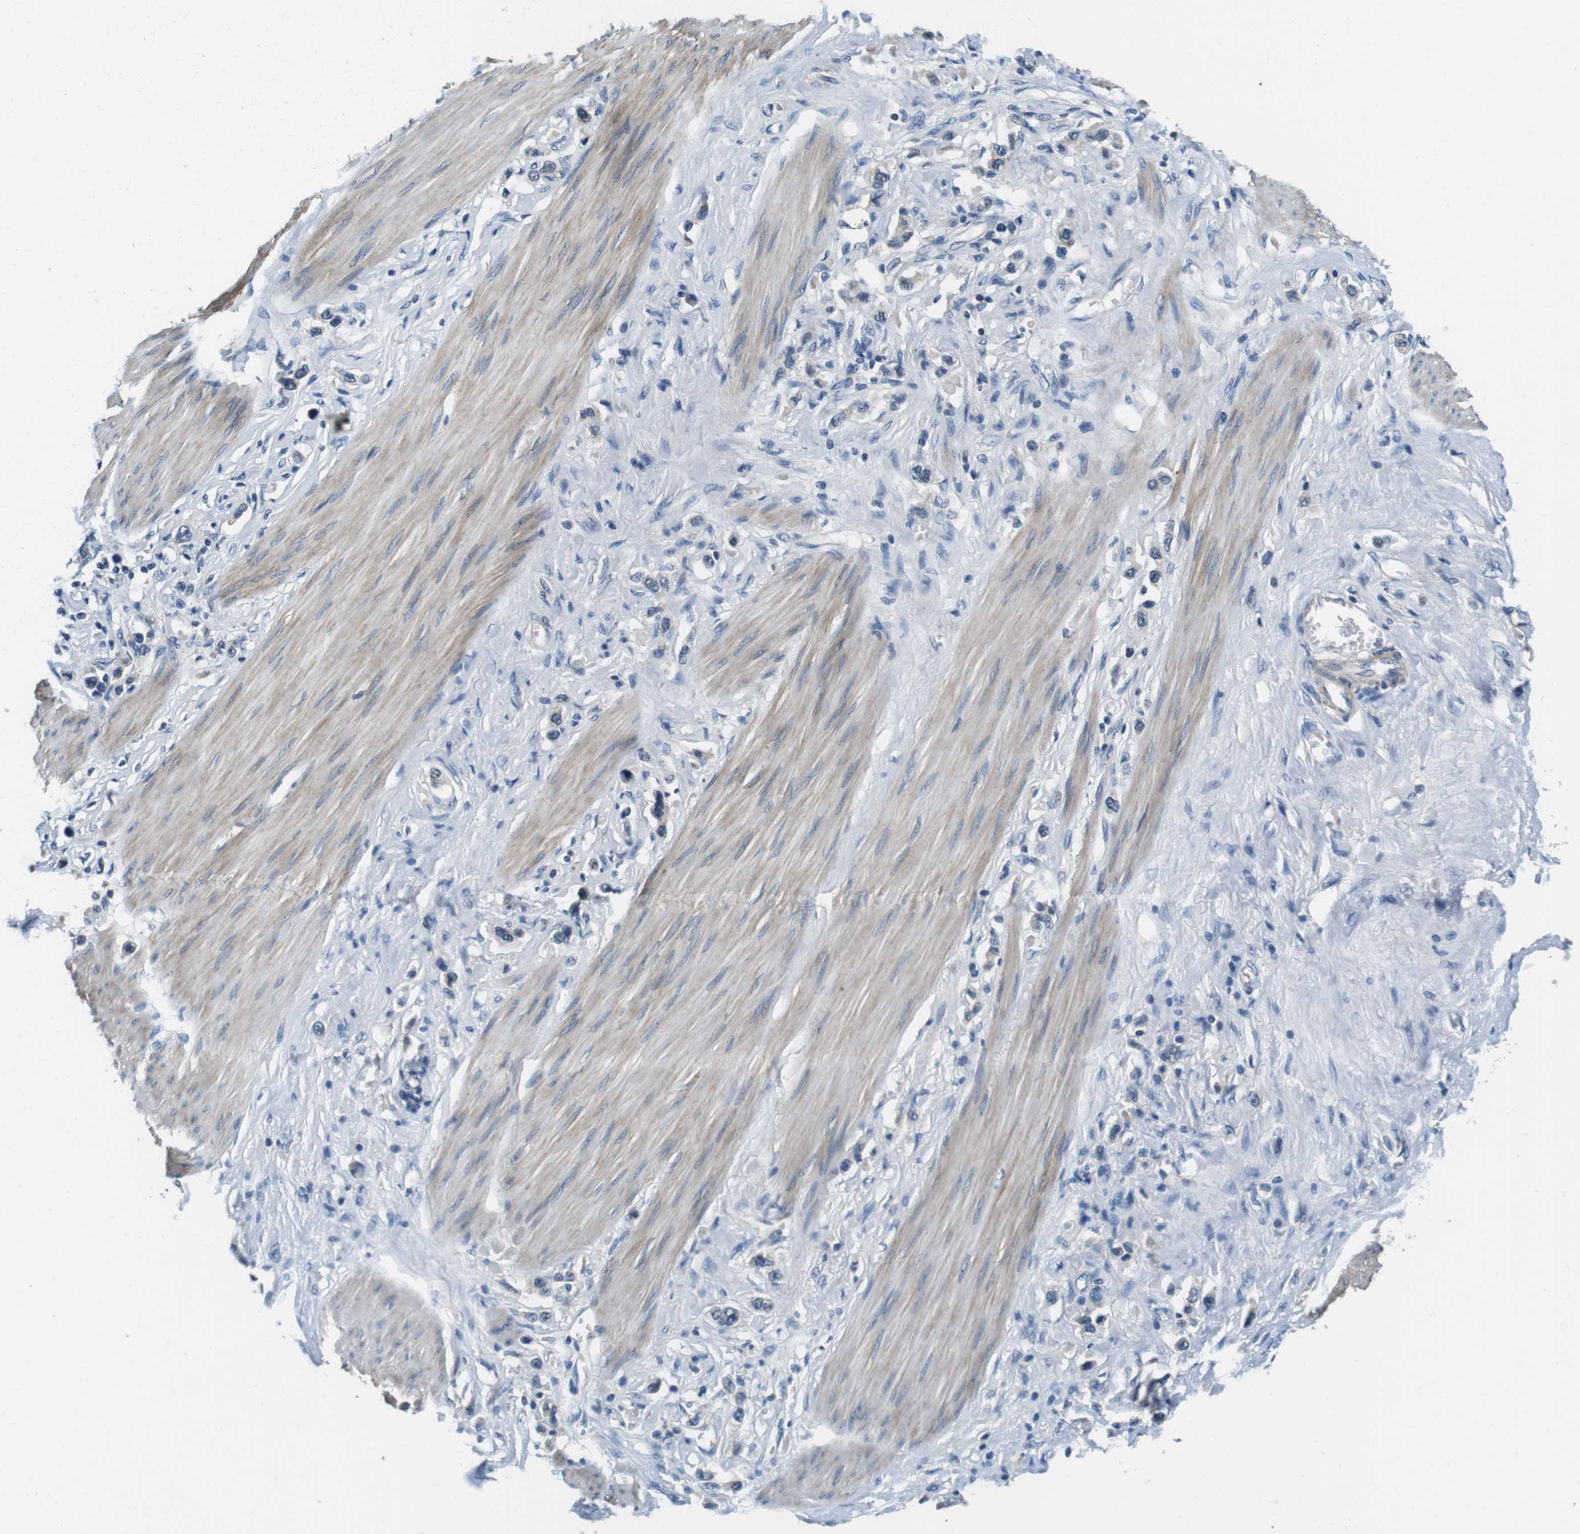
{"staining": {"intensity": "negative", "quantity": "none", "location": "none"}, "tissue": "stomach cancer", "cell_type": "Tumor cells", "image_type": "cancer", "snomed": [{"axis": "morphology", "description": "Adenocarcinoma, NOS"}, {"axis": "topography", "description": "Stomach"}], "caption": "Stomach adenocarcinoma was stained to show a protein in brown. There is no significant expression in tumor cells. (DAB immunohistochemistry (IHC) visualized using brightfield microscopy, high magnification).", "gene": "DTNA", "patient": {"sex": "female", "age": 65}}